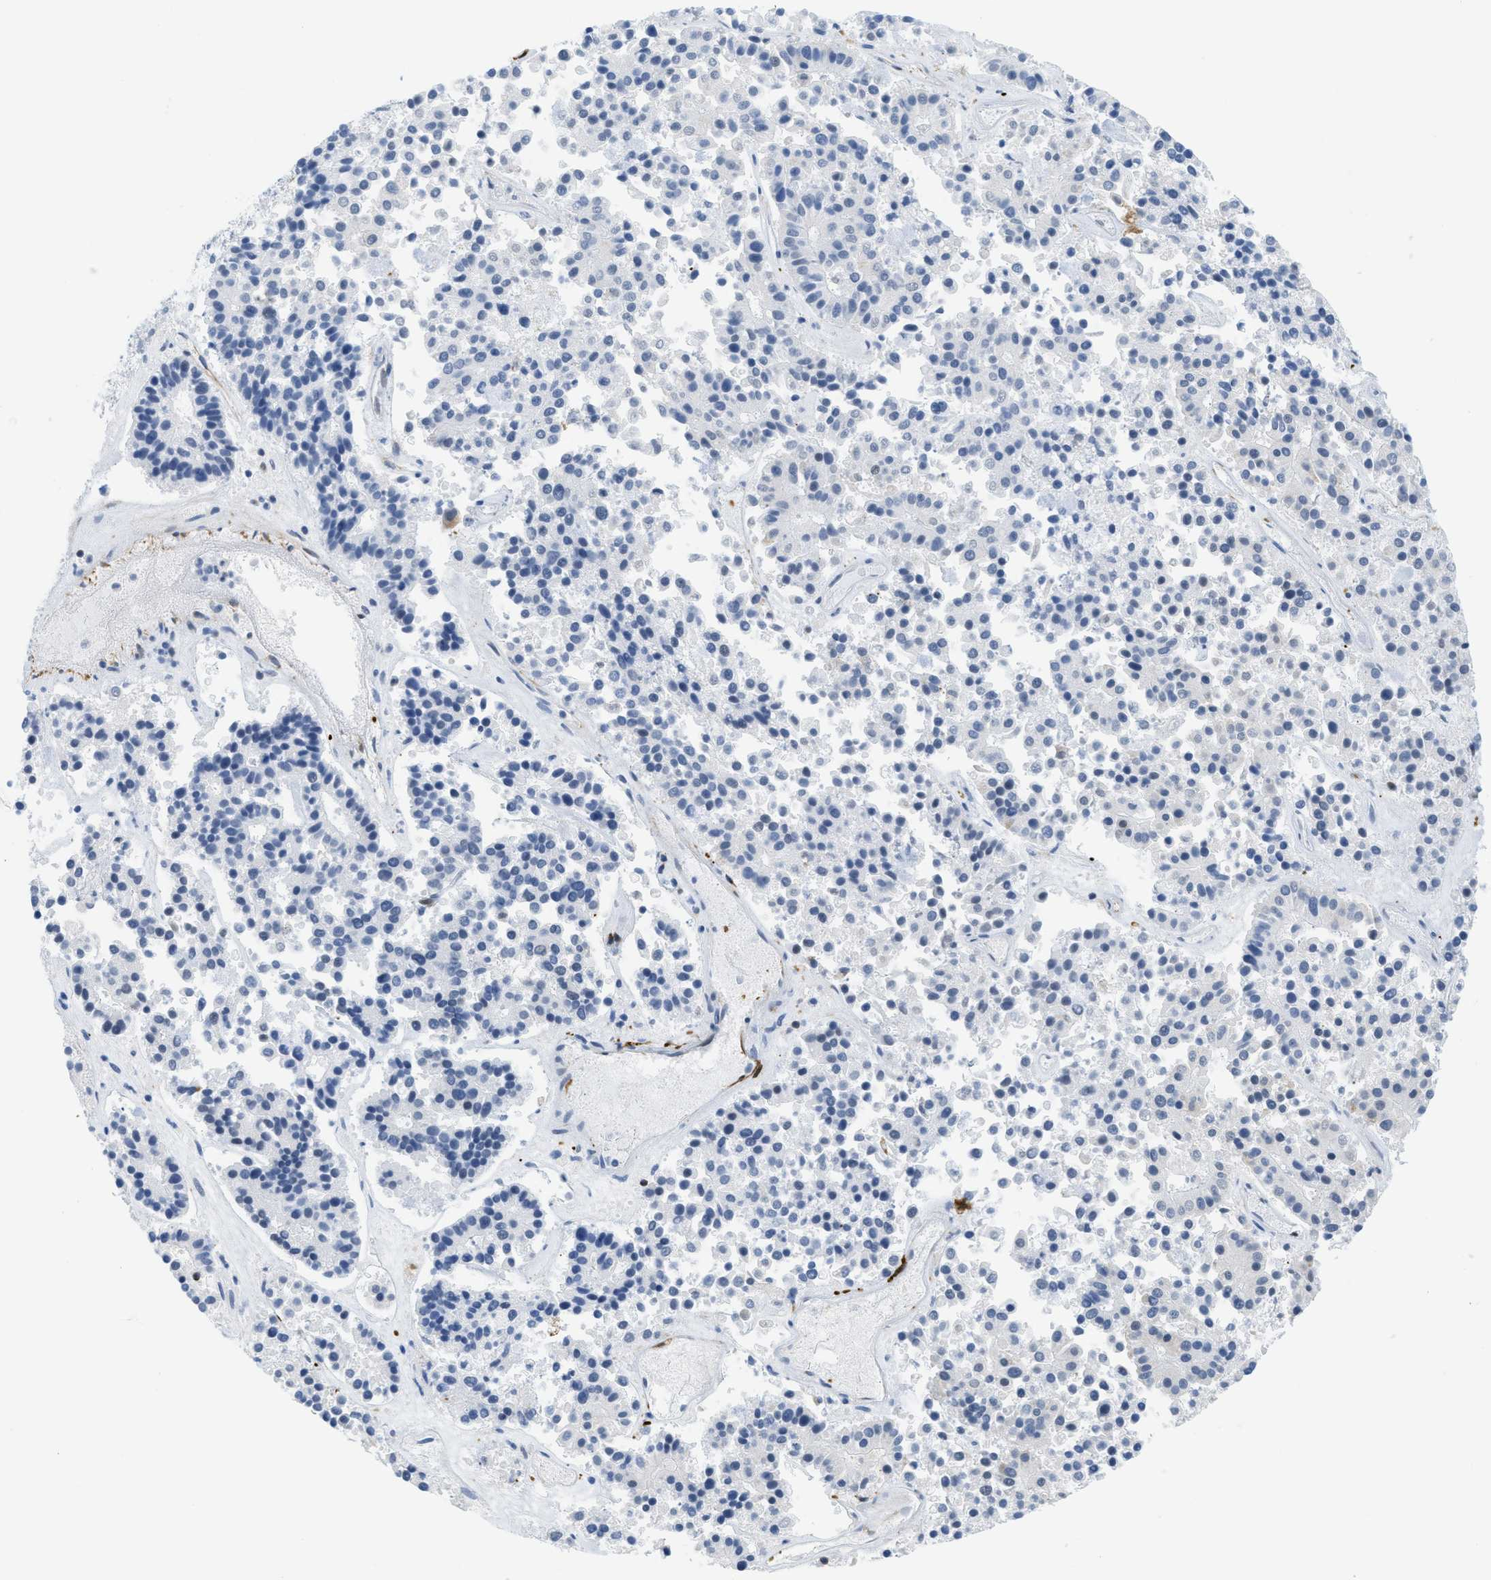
{"staining": {"intensity": "negative", "quantity": "none", "location": "none"}, "tissue": "pancreatic cancer", "cell_type": "Tumor cells", "image_type": "cancer", "snomed": [{"axis": "morphology", "description": "Adenocarcinoma, NOS"}, {"axis": "topography", "description": "Pancreas"}], "caption": "DAB immunohistochemical staining of human pancreatic adenocarcinoma displays no significant expression in tumor cells.", "gene": "LRRC8B", "patient": {"sex": "male", "age": 50}}